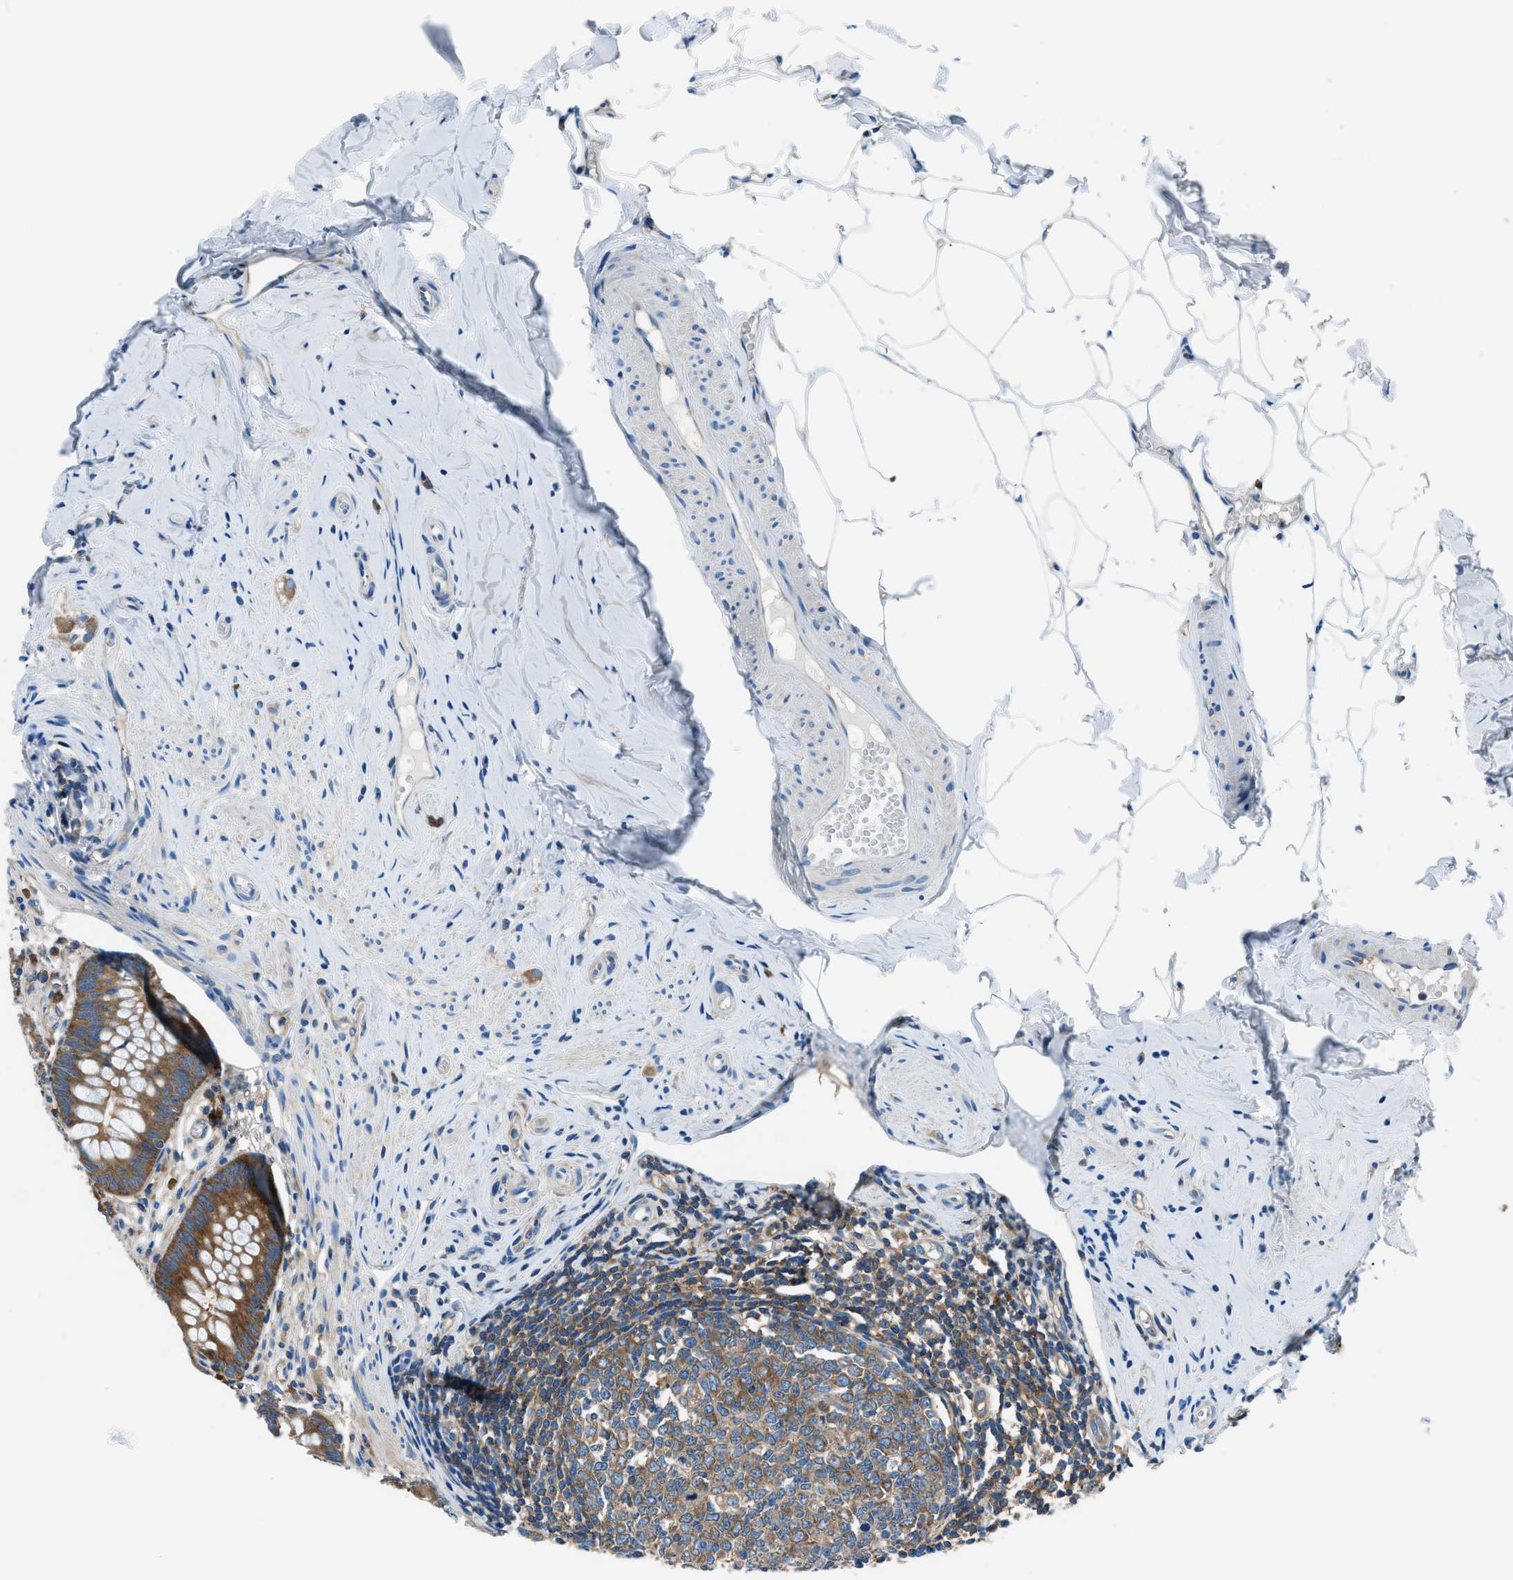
{"staining": {"intensity": "moderate", "quantity": "25%-75%", "location": "cytoplasmic/membranous"}, "tissue": "appendix", "cell_type": "Glandular cells", "image_type": "normal", "snomed": [{"axis": "morphology", "description": "Normal tissue, NOS"}, {"axis": "topography", "description": "Appendix"}], "caption": "Immunohistochemical staining of normal human appendix displays medium levels of moderate cytoplasmic/membranous expression in about 25%-75% of glandular cells.", "gene": "SARS1", "patient": {"sex": "male", "age": 56}}